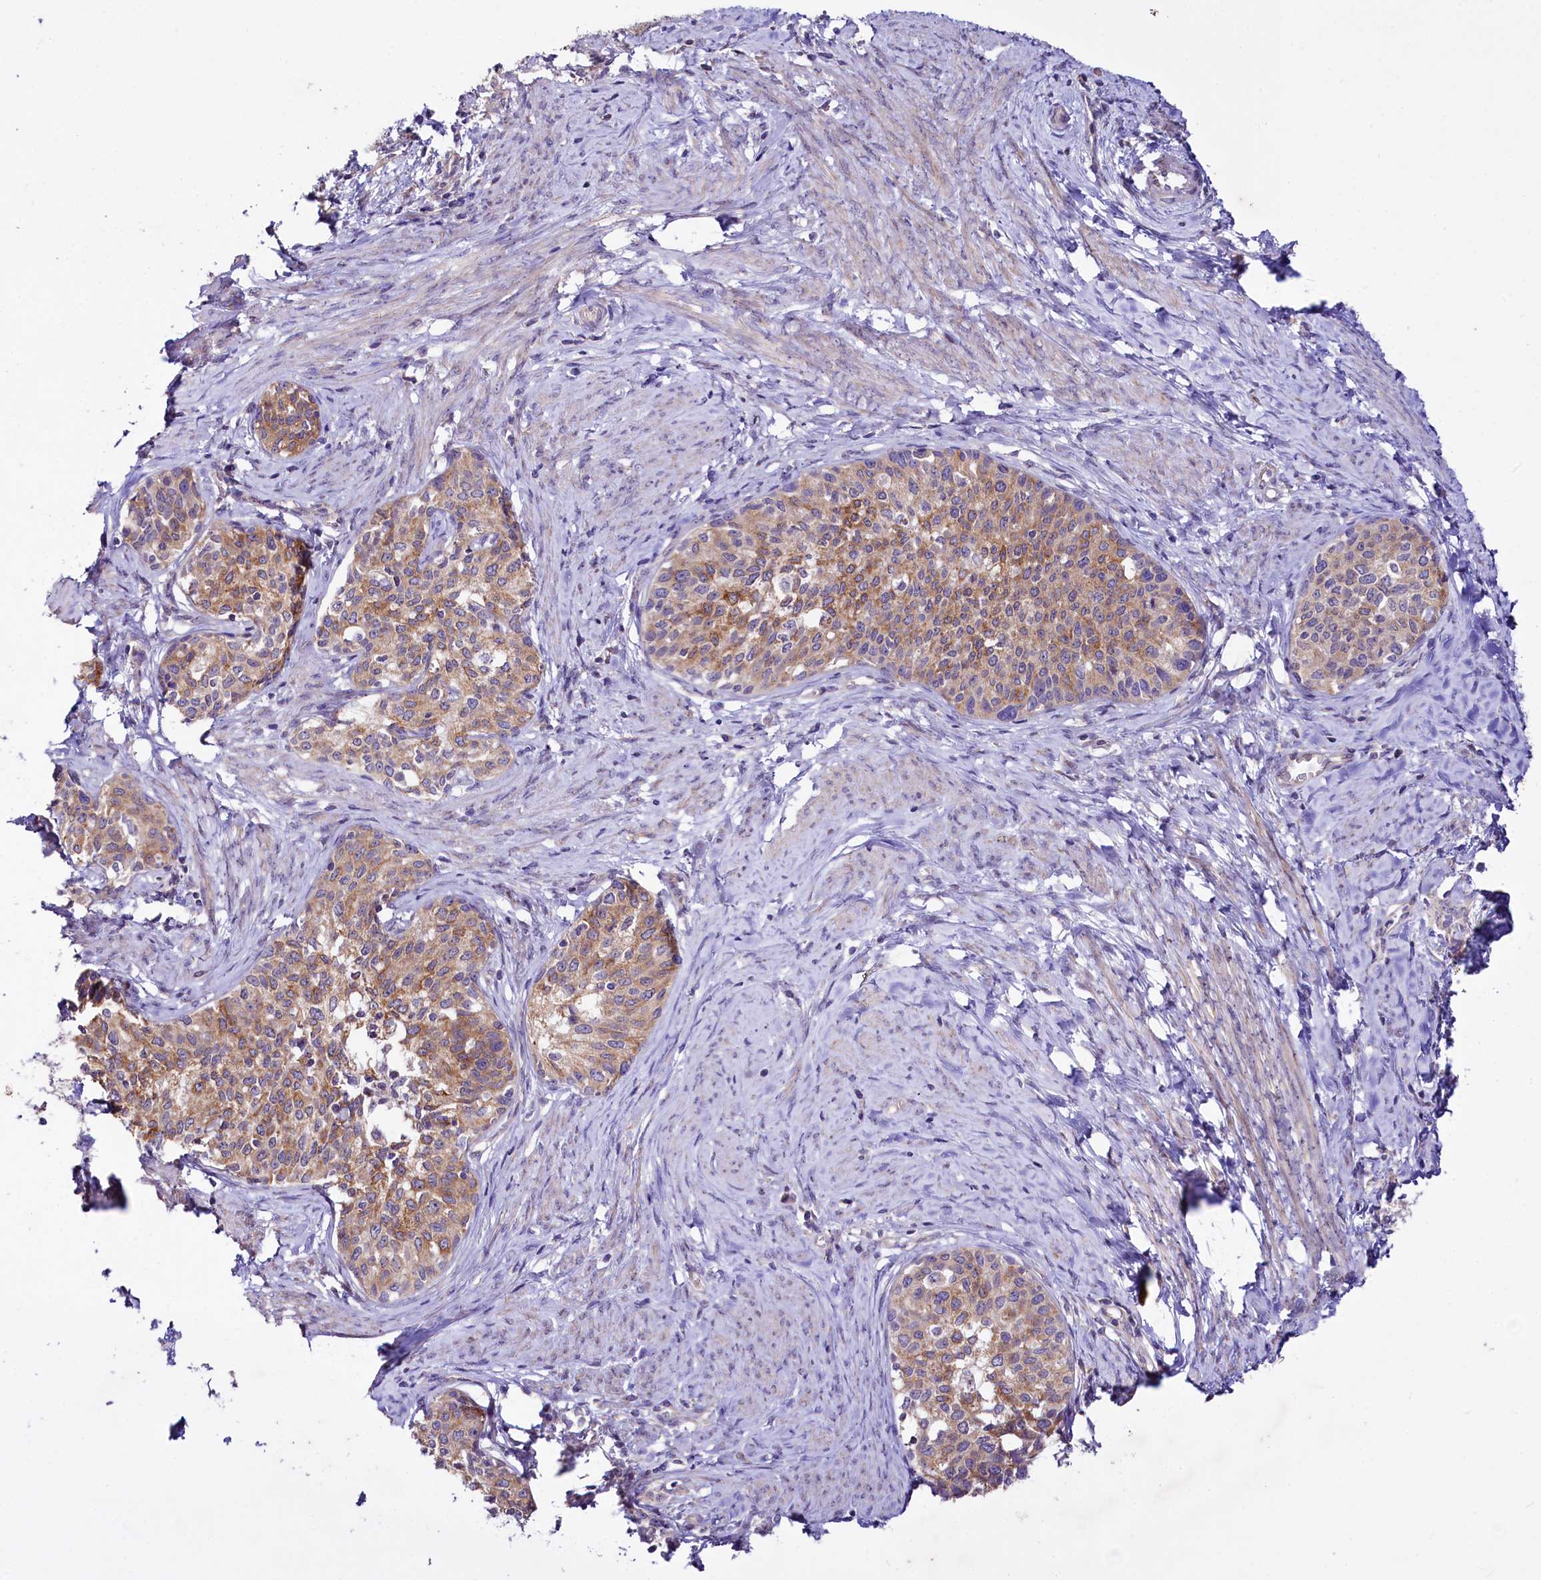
{"staining": {"intensity": "moderate", "quantity": ">75%", "location": "cytoplasmic/membranous"}, "tissue": "cervical cancer", "cell_type": "Tumor cells", "image_type": "cancer", "snomed": [{"axis": "morphology", "description": "Squamous cell carcinoma, NOS"}, {"axis": "morphology", "description": "Adenocarcinoma, NOS"}, {"axis": "topography", "description": "Cervix"}], "caption": "Squamous cell carcinoma (cervical) tissue displays moderate cytoplasmic/membranous staining in approximately >75% of tumor cells", "gene": "CEP295", "patient": {"sex": "female", "age": 52}}